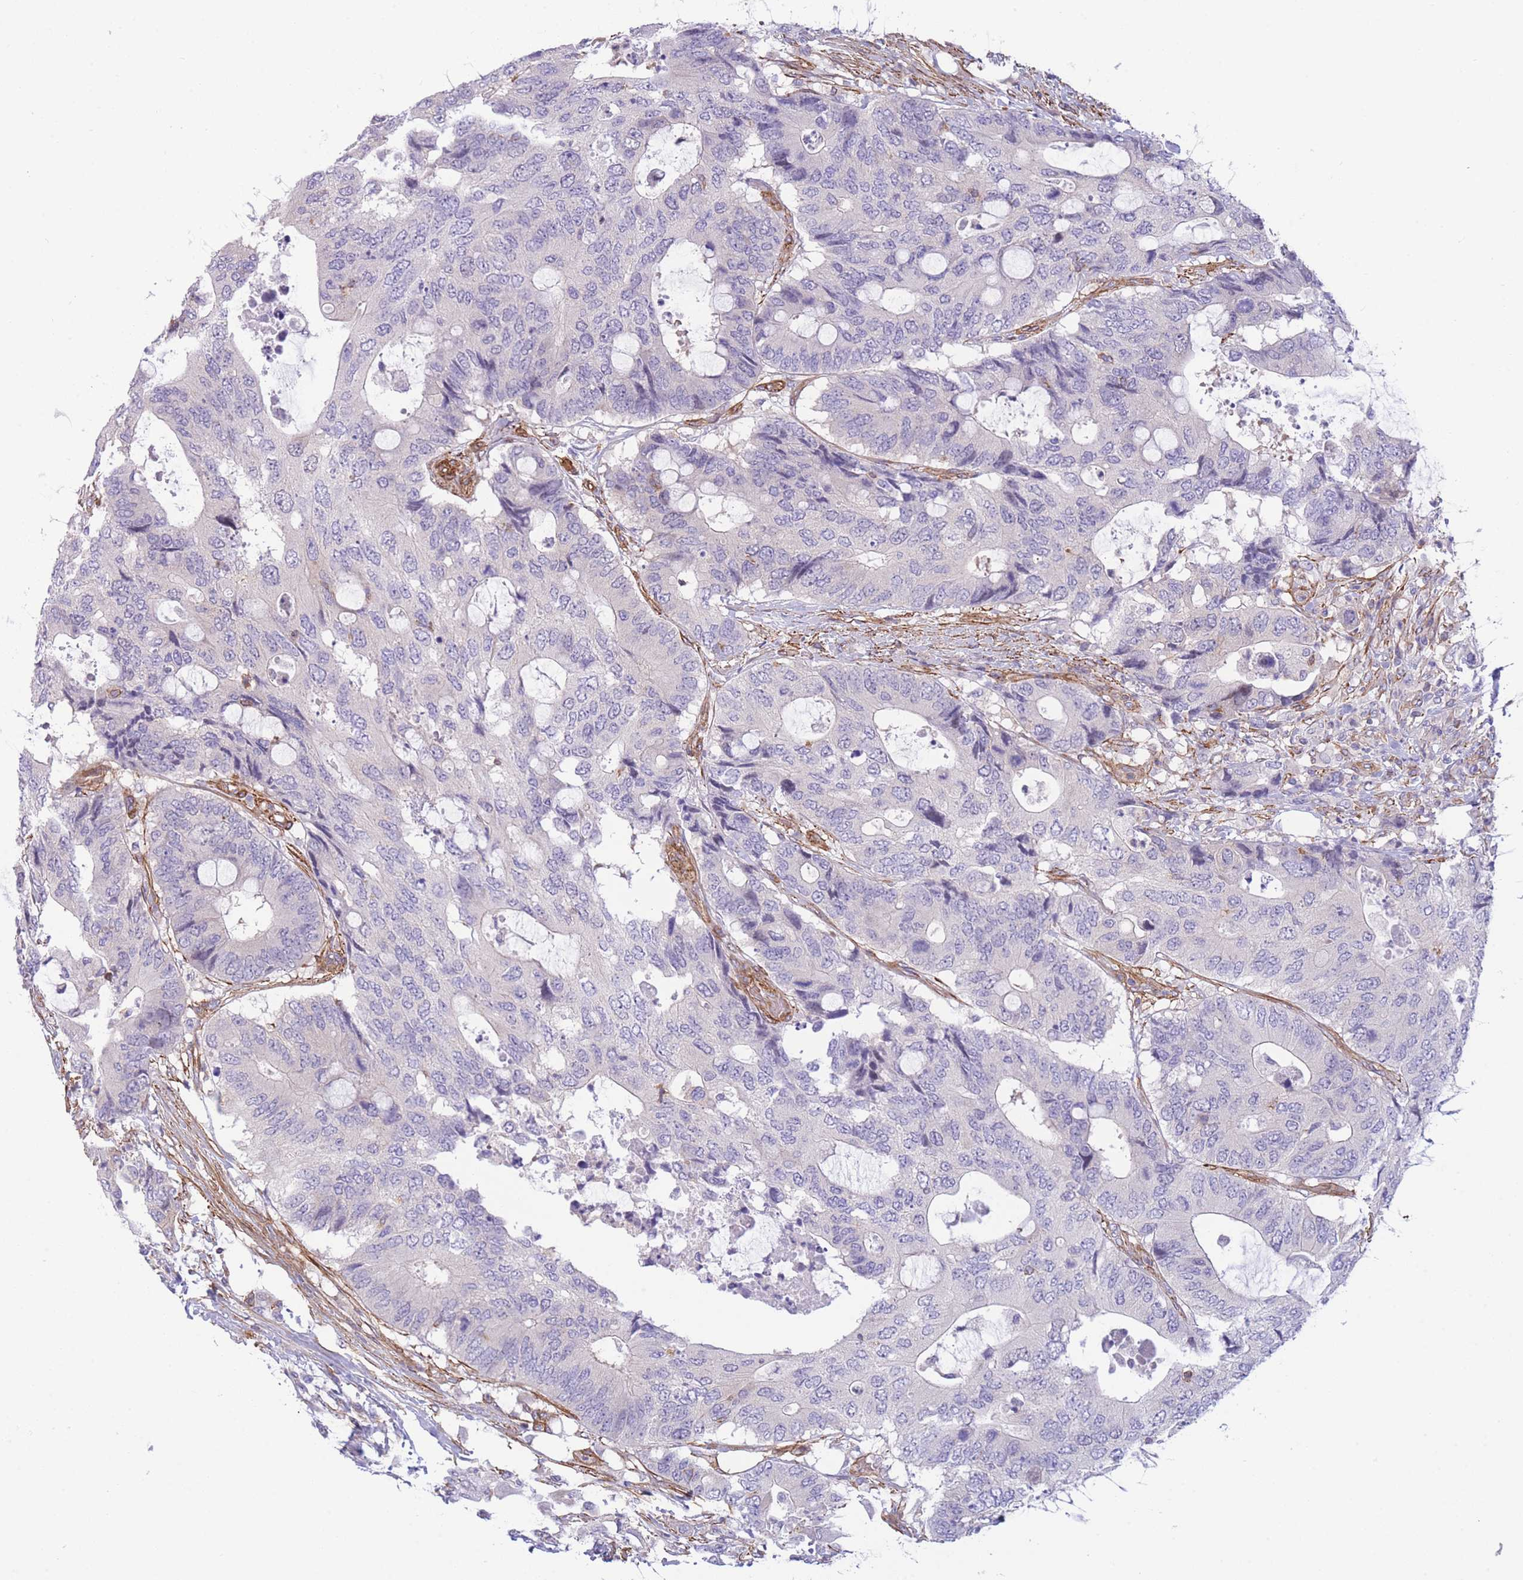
{"staining": {"intensity": "negative", "quantity": "none", "location": "none"}, "tissue": "colorectal cancer", "cell_type": "Tumor cells", "image_type": "cancer", "snomed": [{"axis": "morphology", "description": "Adenocarcinoma, NOS"}, {"axis": "topography", "description": "Colon"}], "caption": "Immunohistochemistry micrograph of neoplastic tissue: human colorectal cancer (adenocarcinoma) stained with DAB (3,3'-diaminobenzidine) reveals no significant protein expression in tumor cells. (Brightfield microscopy of DAB (3,3'-diaminobenzidine) IHC at high magnification).", "gene": "CDC25B", "patient": {"sex": "male", "age": 71}}